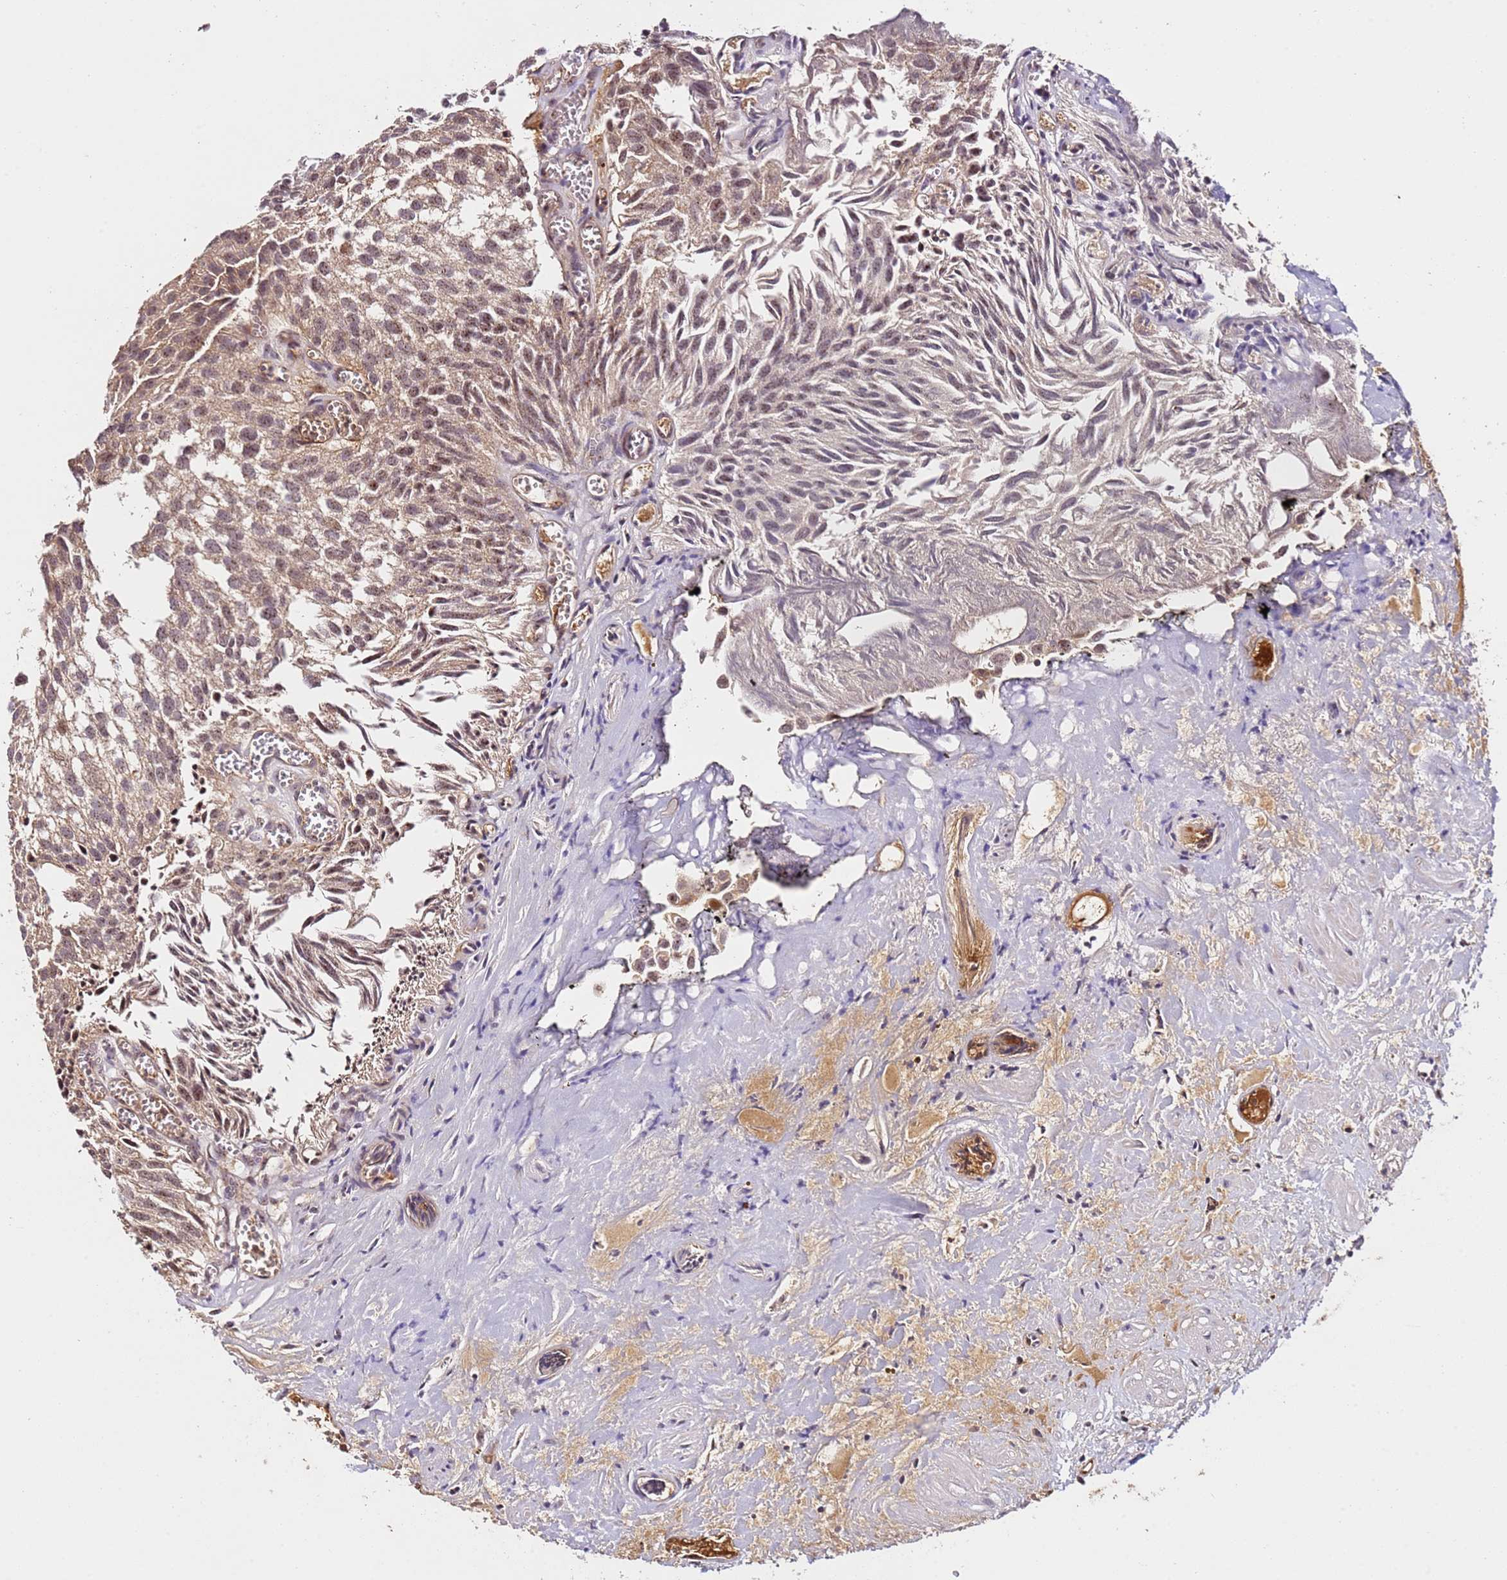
{"staining": {"intensity": "weak", "quantity": ">75%", "location": "cytoplasmic/membranous,nuclear"}, "tissue": "urothelial cancer", "cell_type": "Tumor cells", "image_type": "cancer", "snomed": [{"axis": "morphology", "description": "Urothelial carcinoma, Low grade"}, {"axis": "topography", "description": "Urinary bladder"}], "caption": "There is low levels of weak cytoplasmic/membranous and nuclear staining in tumor cells of urothelial cancer, as demonstrated by immunohistochemical staining (brown color).", "gene": "DDX27", "patient": {"sex": "male", "age": 88}}